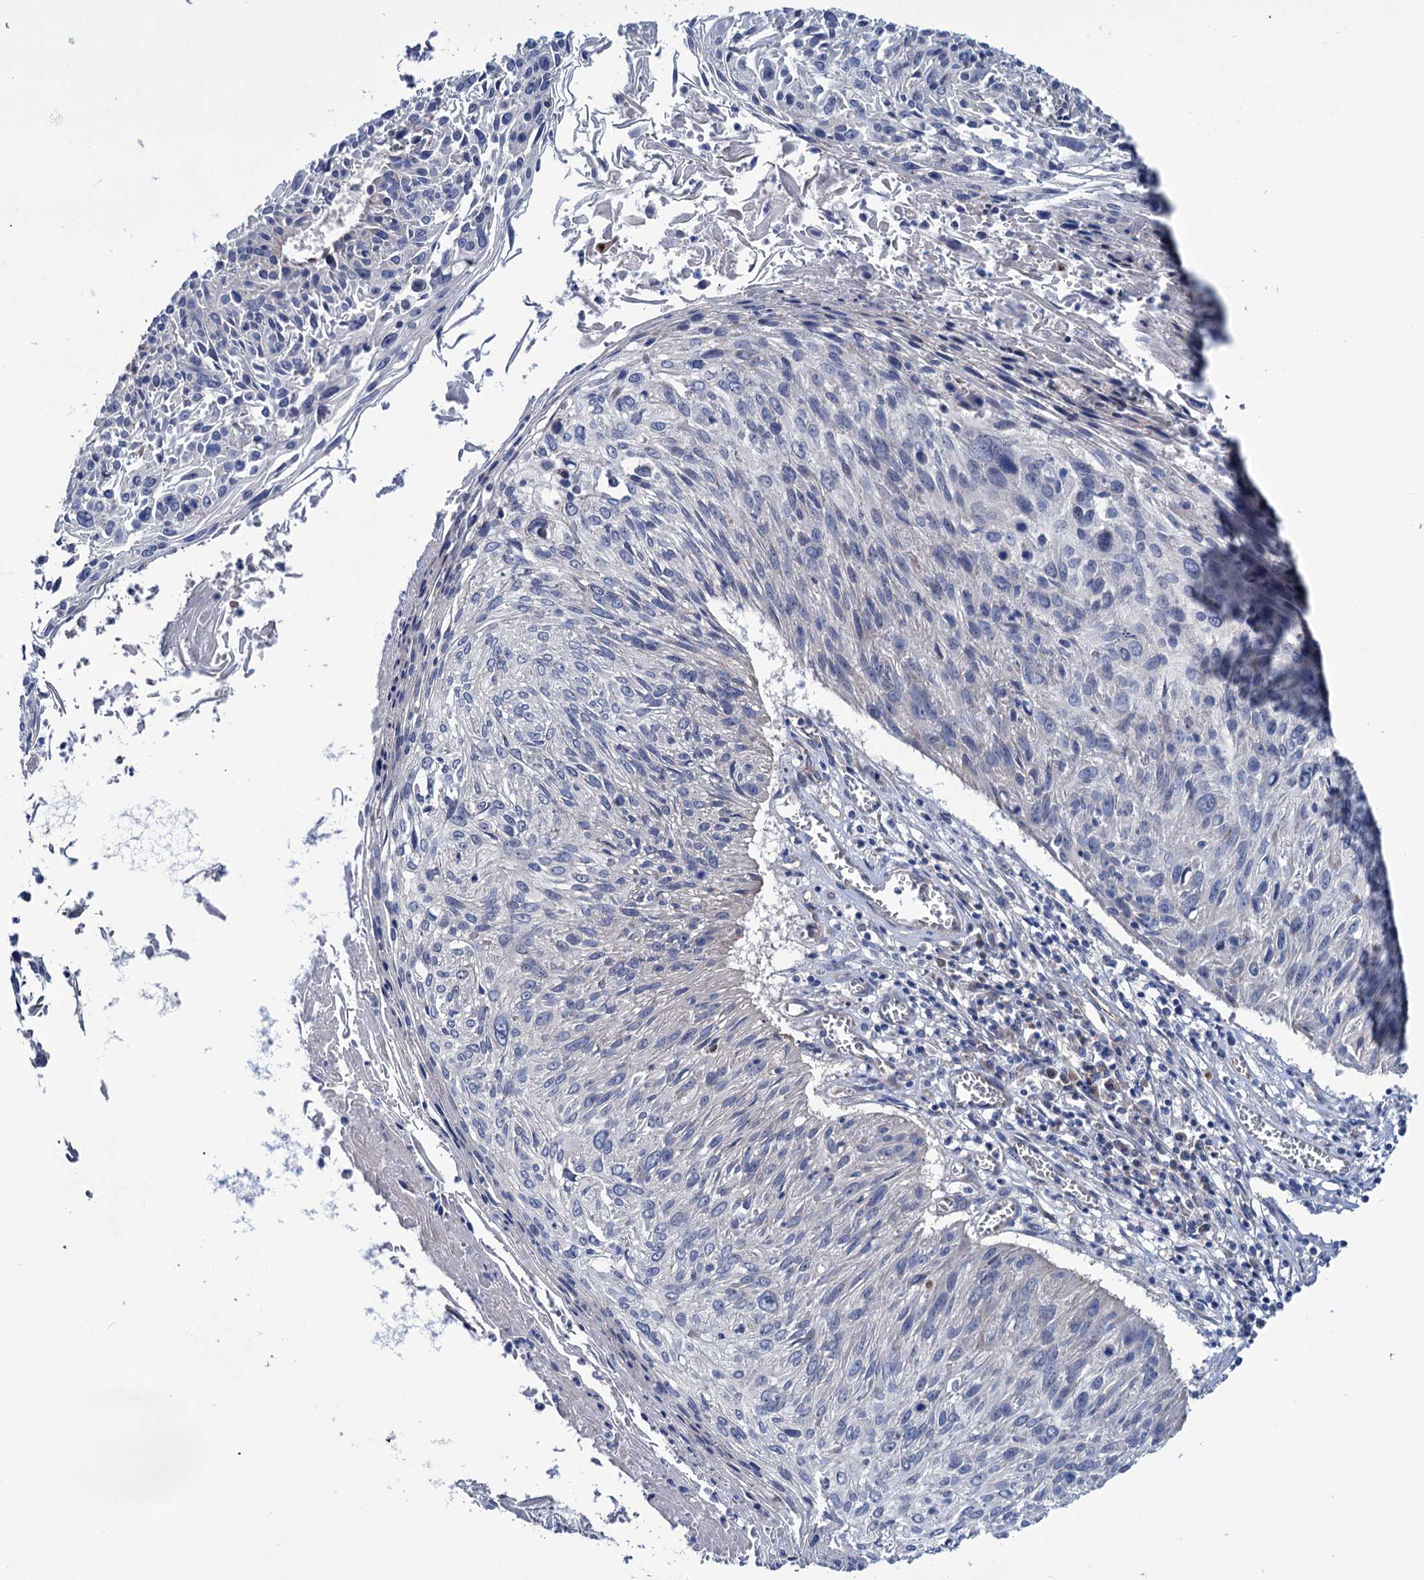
{"staining": {"intensity": "negative", "quantity": "none", "location": "none"}, "tissue": "cervical cancer", "cell_type": "Tumor cells", "image_type": "cancer", "snomed": [{"axis": "morphology", "description": "Squamous cell carcinoma, NOS"}, {"axis": "topography", "description": "Cervix"}], "caption": "Immunohistochemical staining of human cervical squamous cell carcinoma shows no significant staining in tumor cells.", "gene": "EYA4", "patient": {"sex": "female", "age": 51}}